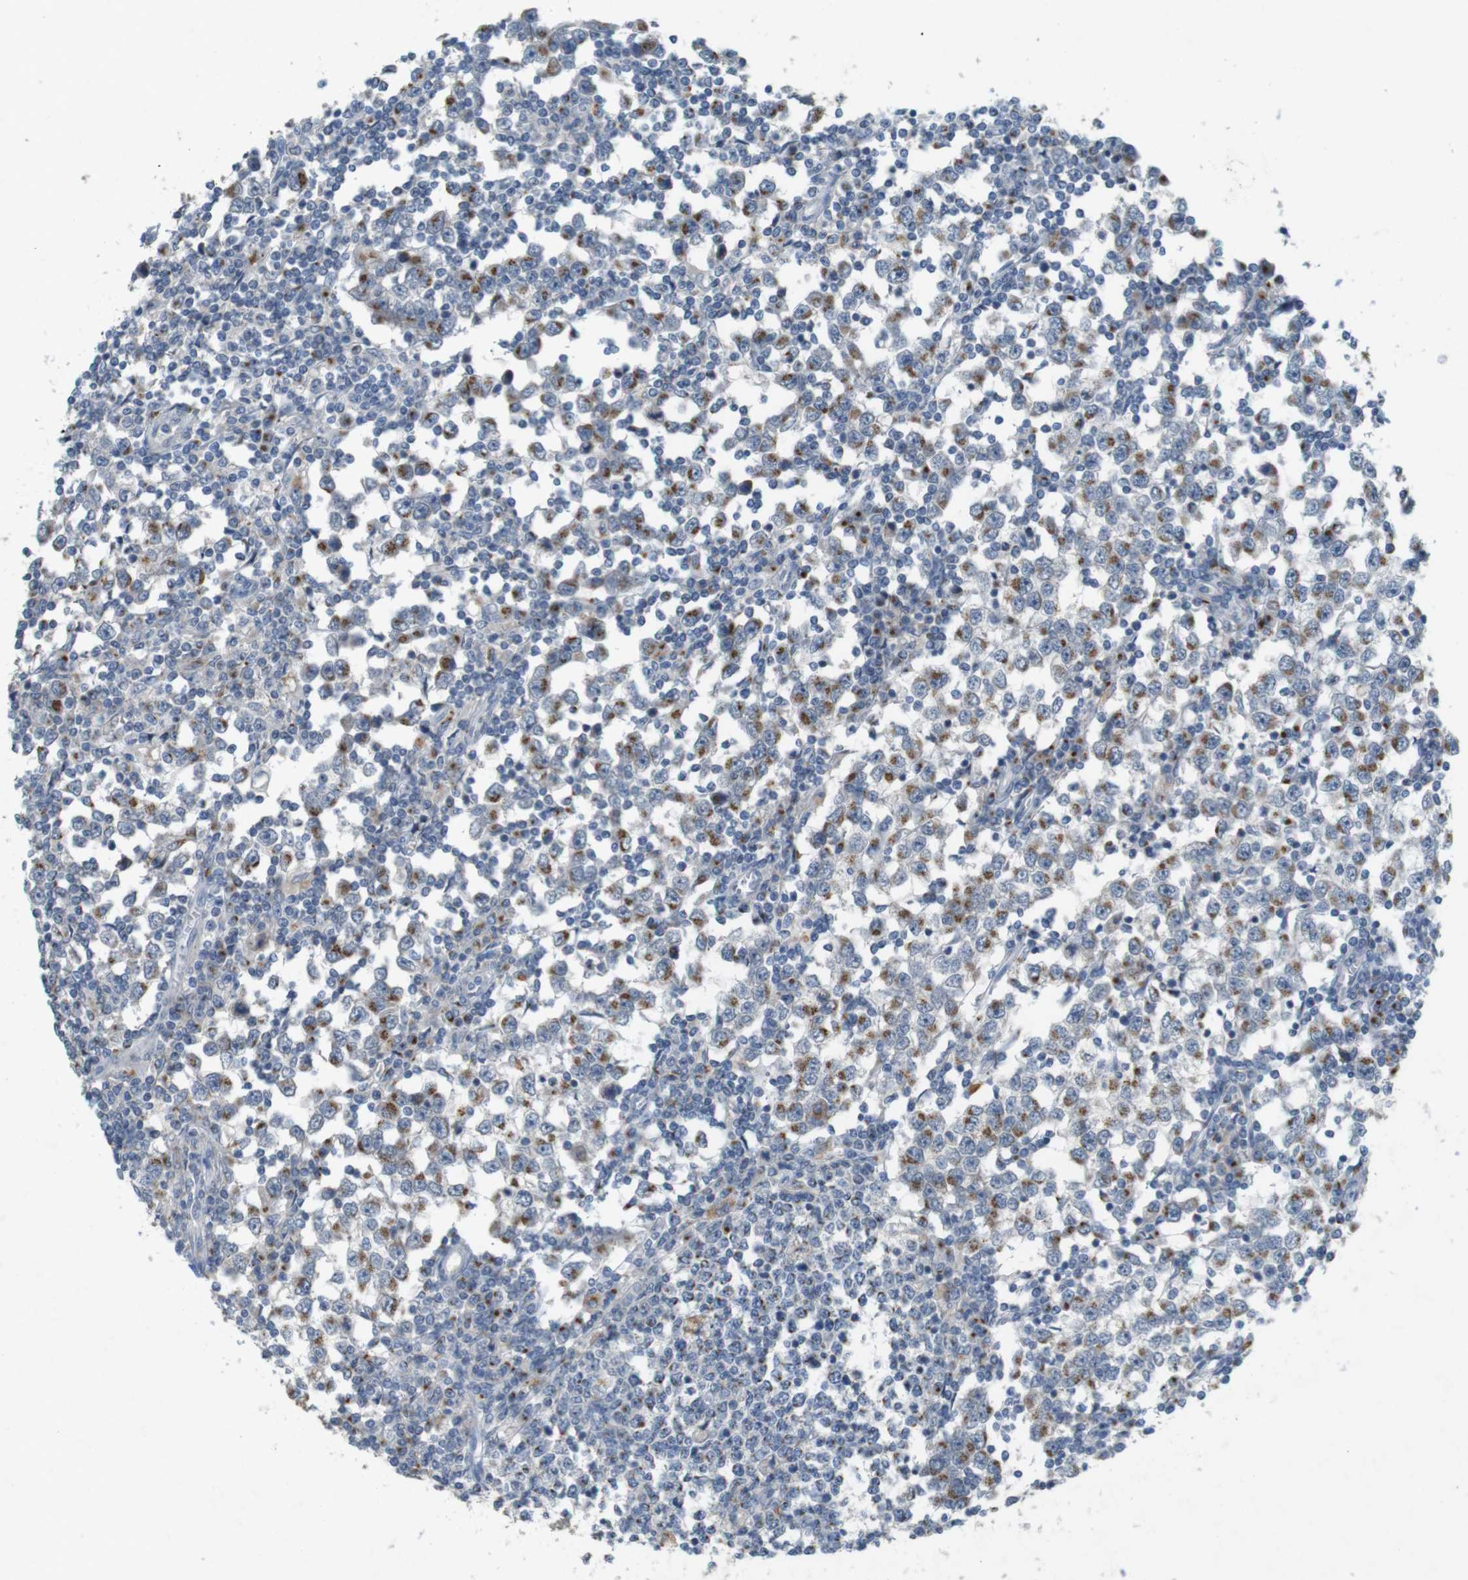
{"staining": {"intensity": "moderate", "quantity": ">75%", "location": "cytoplasmic/membranous"}, "tissue": "testis cancer", "cell_type": "Tumor cells", "image_type": "cancer", "snomed": [{"axis": "morphology", "description": "Seminoma, NOS"}, {"axis": "topography", "description": "Testis"}], "caption": "Tumor cells show medium levels of moderate cytoplasmic/membranous expression in approximately >75% of cells in testis seminoma. (DAB (3,3'-diaminobenzidine) = brown stain, brightfield microscopy at high magnification).", "gene": "YIPF3", "patient": {"sex": "male", "age": 65}}